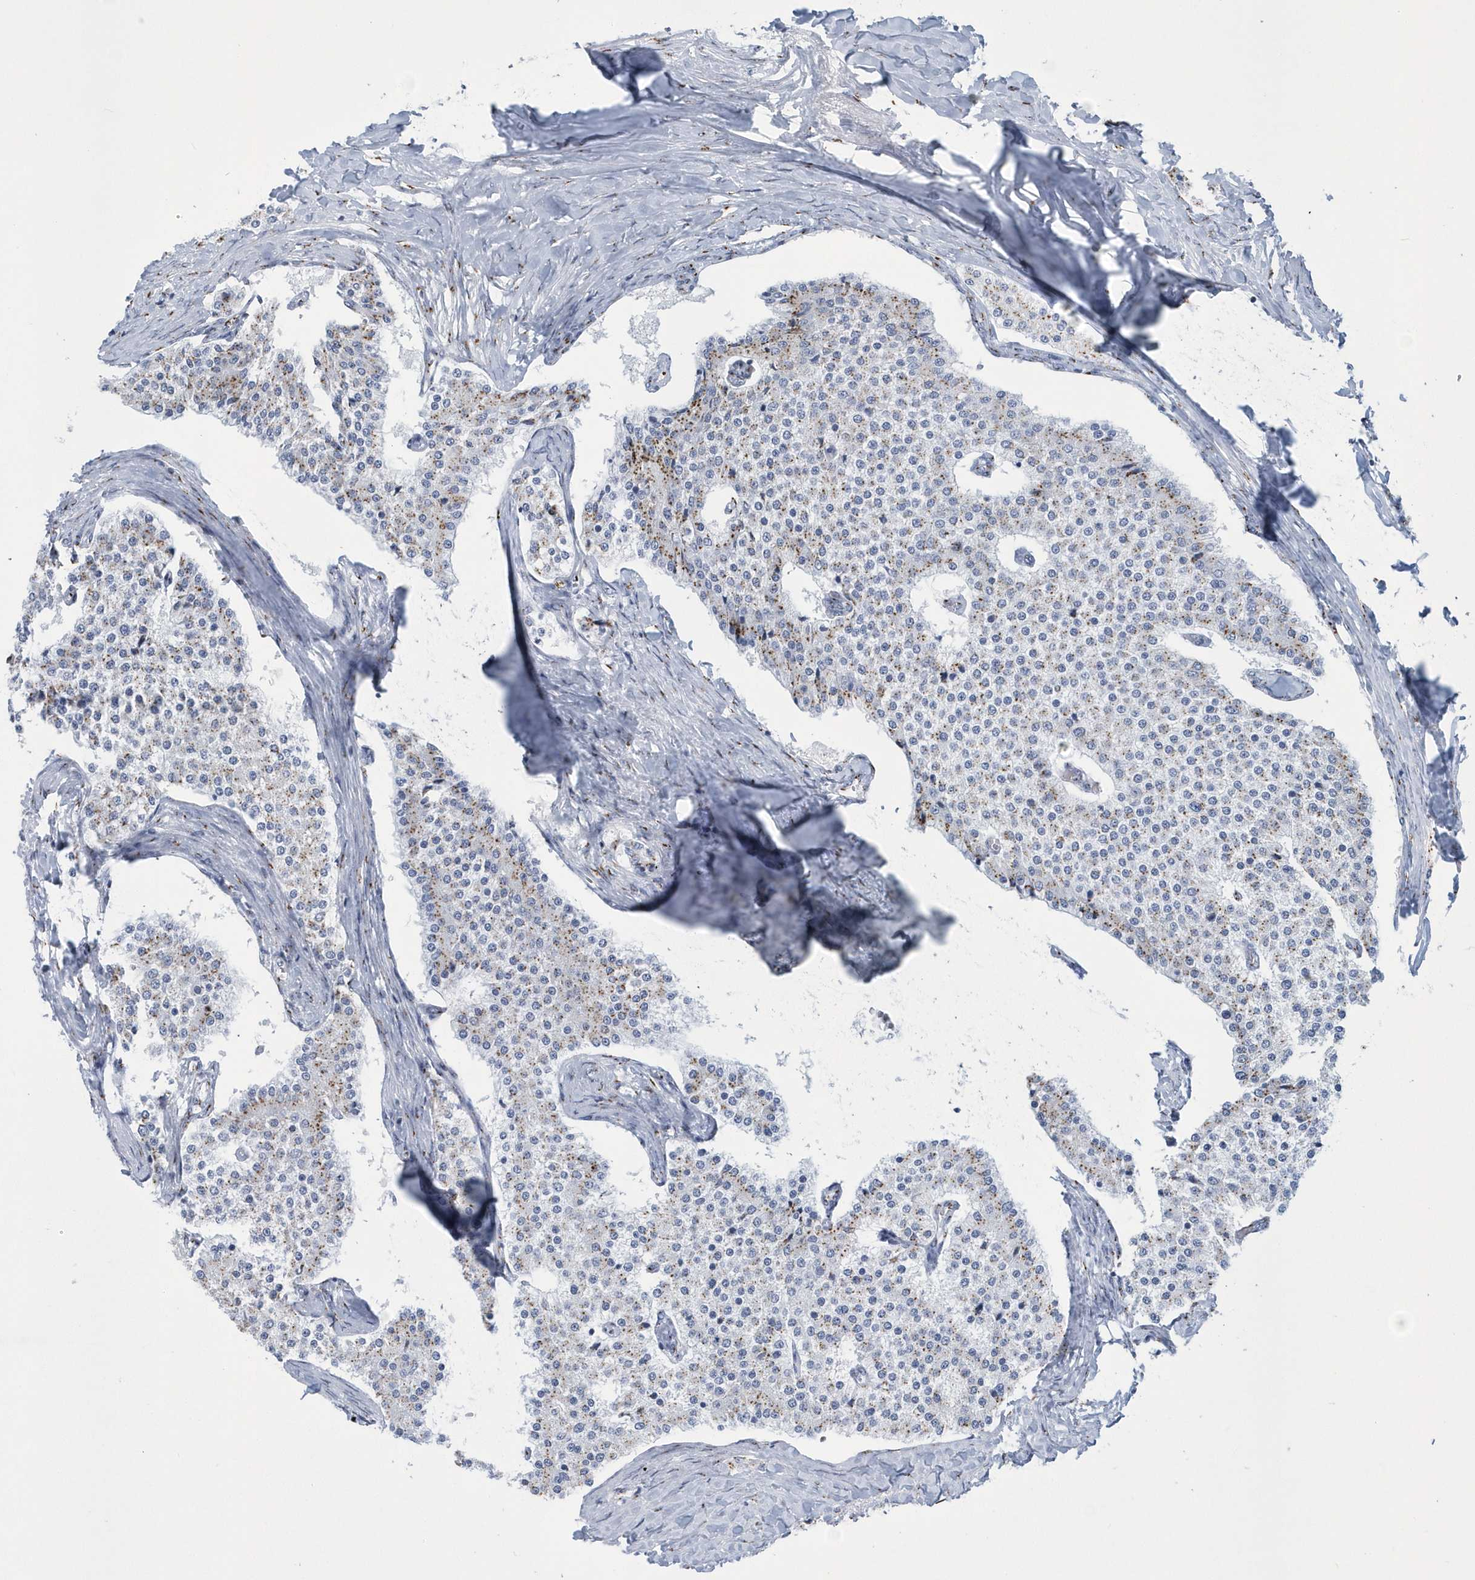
{"staining": {"intensity": "weak", "quantity": "<25%", "location": "cytoplasmic/membranous"}, "tissue": "carcinoid", "cell_type": "Tumor cells", "image_type": "cancer", "snomed": [{"axis": "morphology", "description": "Carcinoid, malignant, NOS"}, {"axis": "topography", "description": "Colon"}], "caption": "Immunohistochemistry of carcinoid demonstrates no positivity in tumor cells.", "gene": "SLX9", "patient": {"sex": "female", "age": 52}}